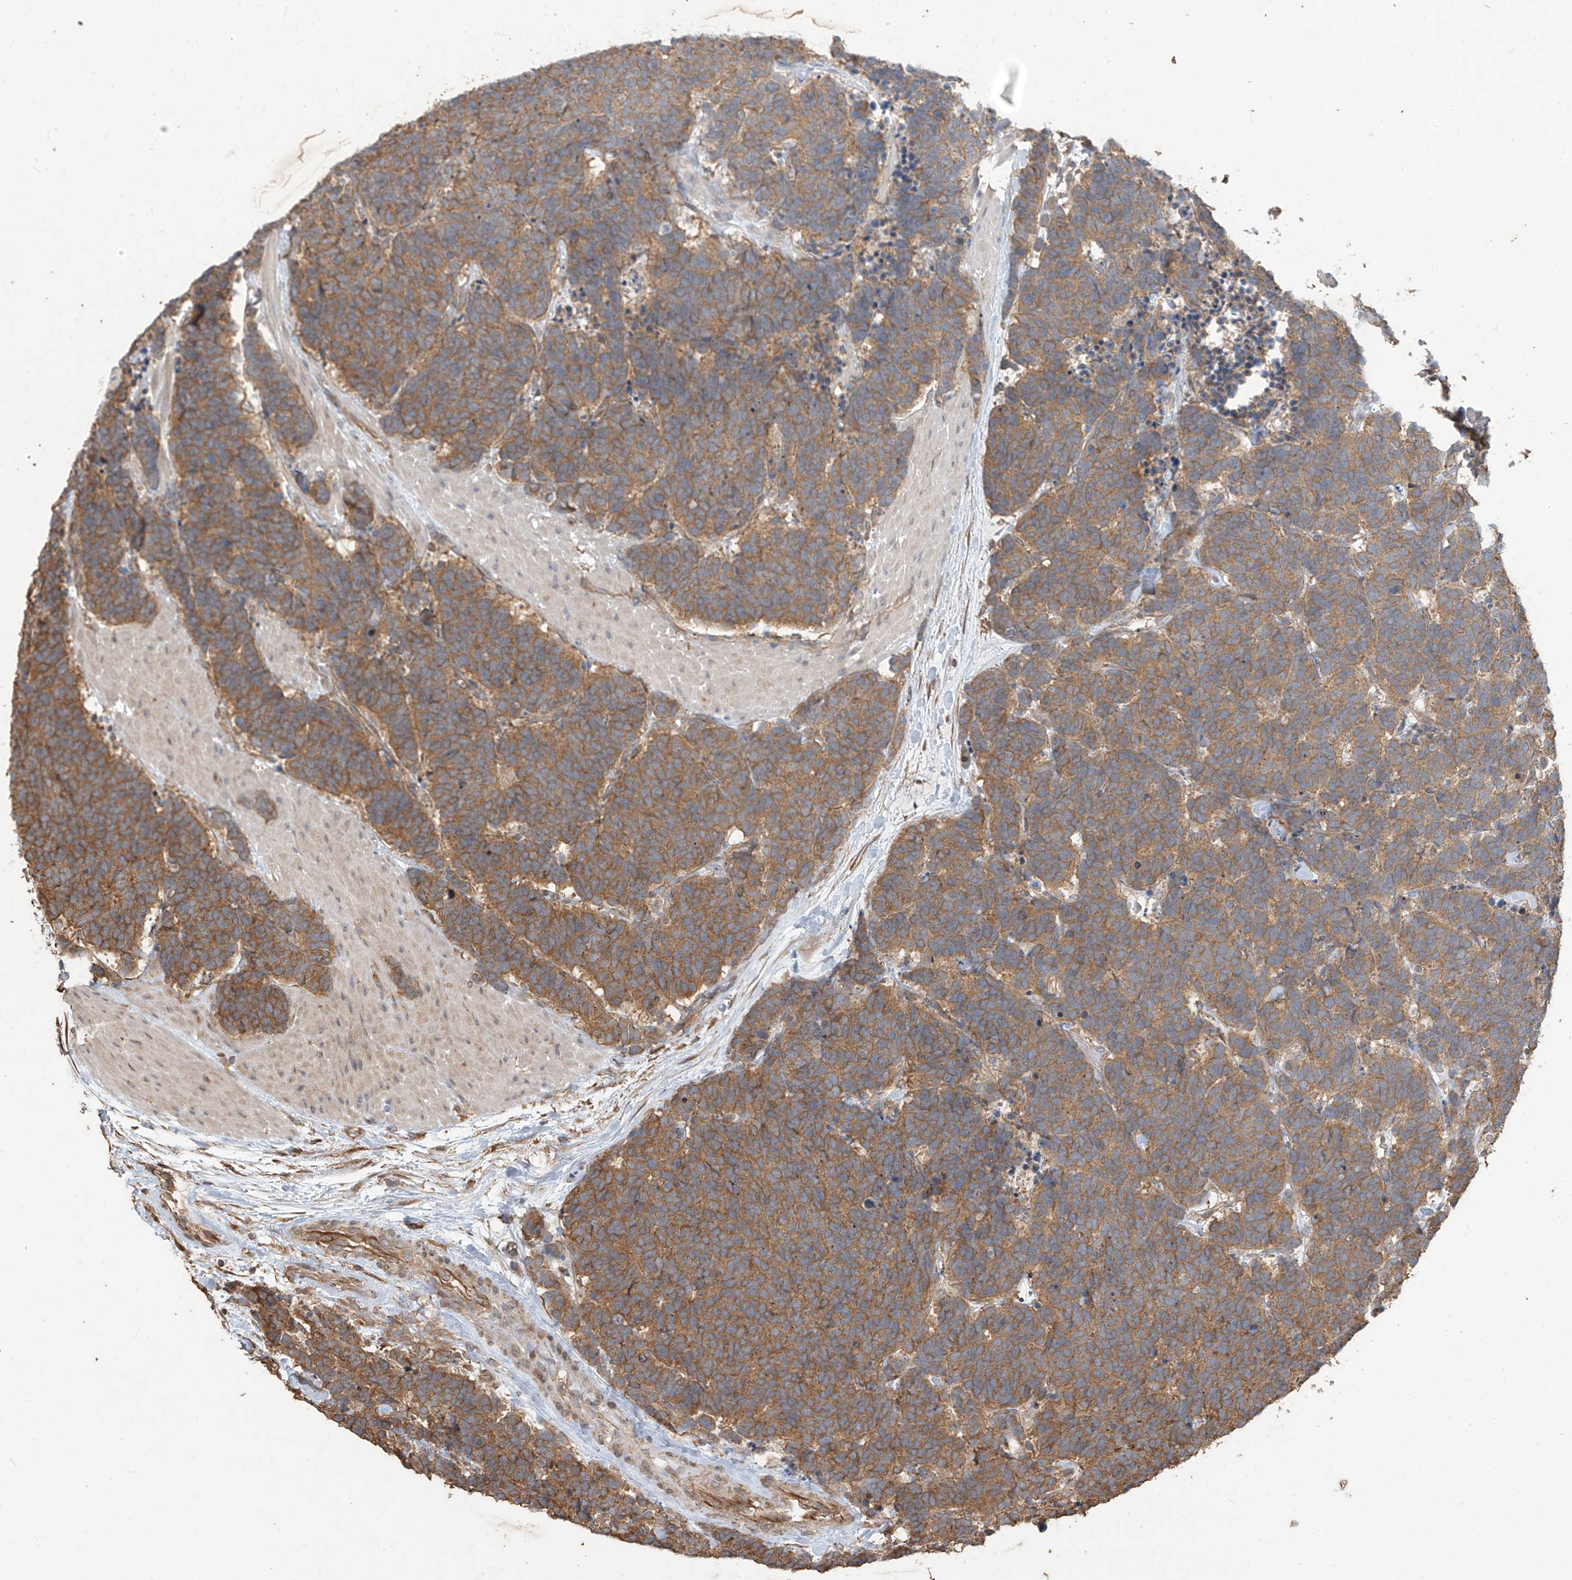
{"staining": {"intensity": "moderate", "quantity": ">75%", "location": "cytoplasmic/membranous"}, "tissue": "carcinoid", "cell_type": "Tumor cells", "image_type": "cancer", "snomed": [{"axis": "morphology", "description": "Carcinoma, NOS"}, {"axis": "morphology", "description": "Carcinoid, malignant, NOS"}, {"axis": "topography", "description": "Urinary bladder"}], "caption": "Immunohistochemical staining of human carcinoma reveals medium levels of moderate cytoplasmic/membranous protein positivity in about >75% of tumor cells.", "gene": "AGBL5", "patient": {"sex": "male", "age": 57}}